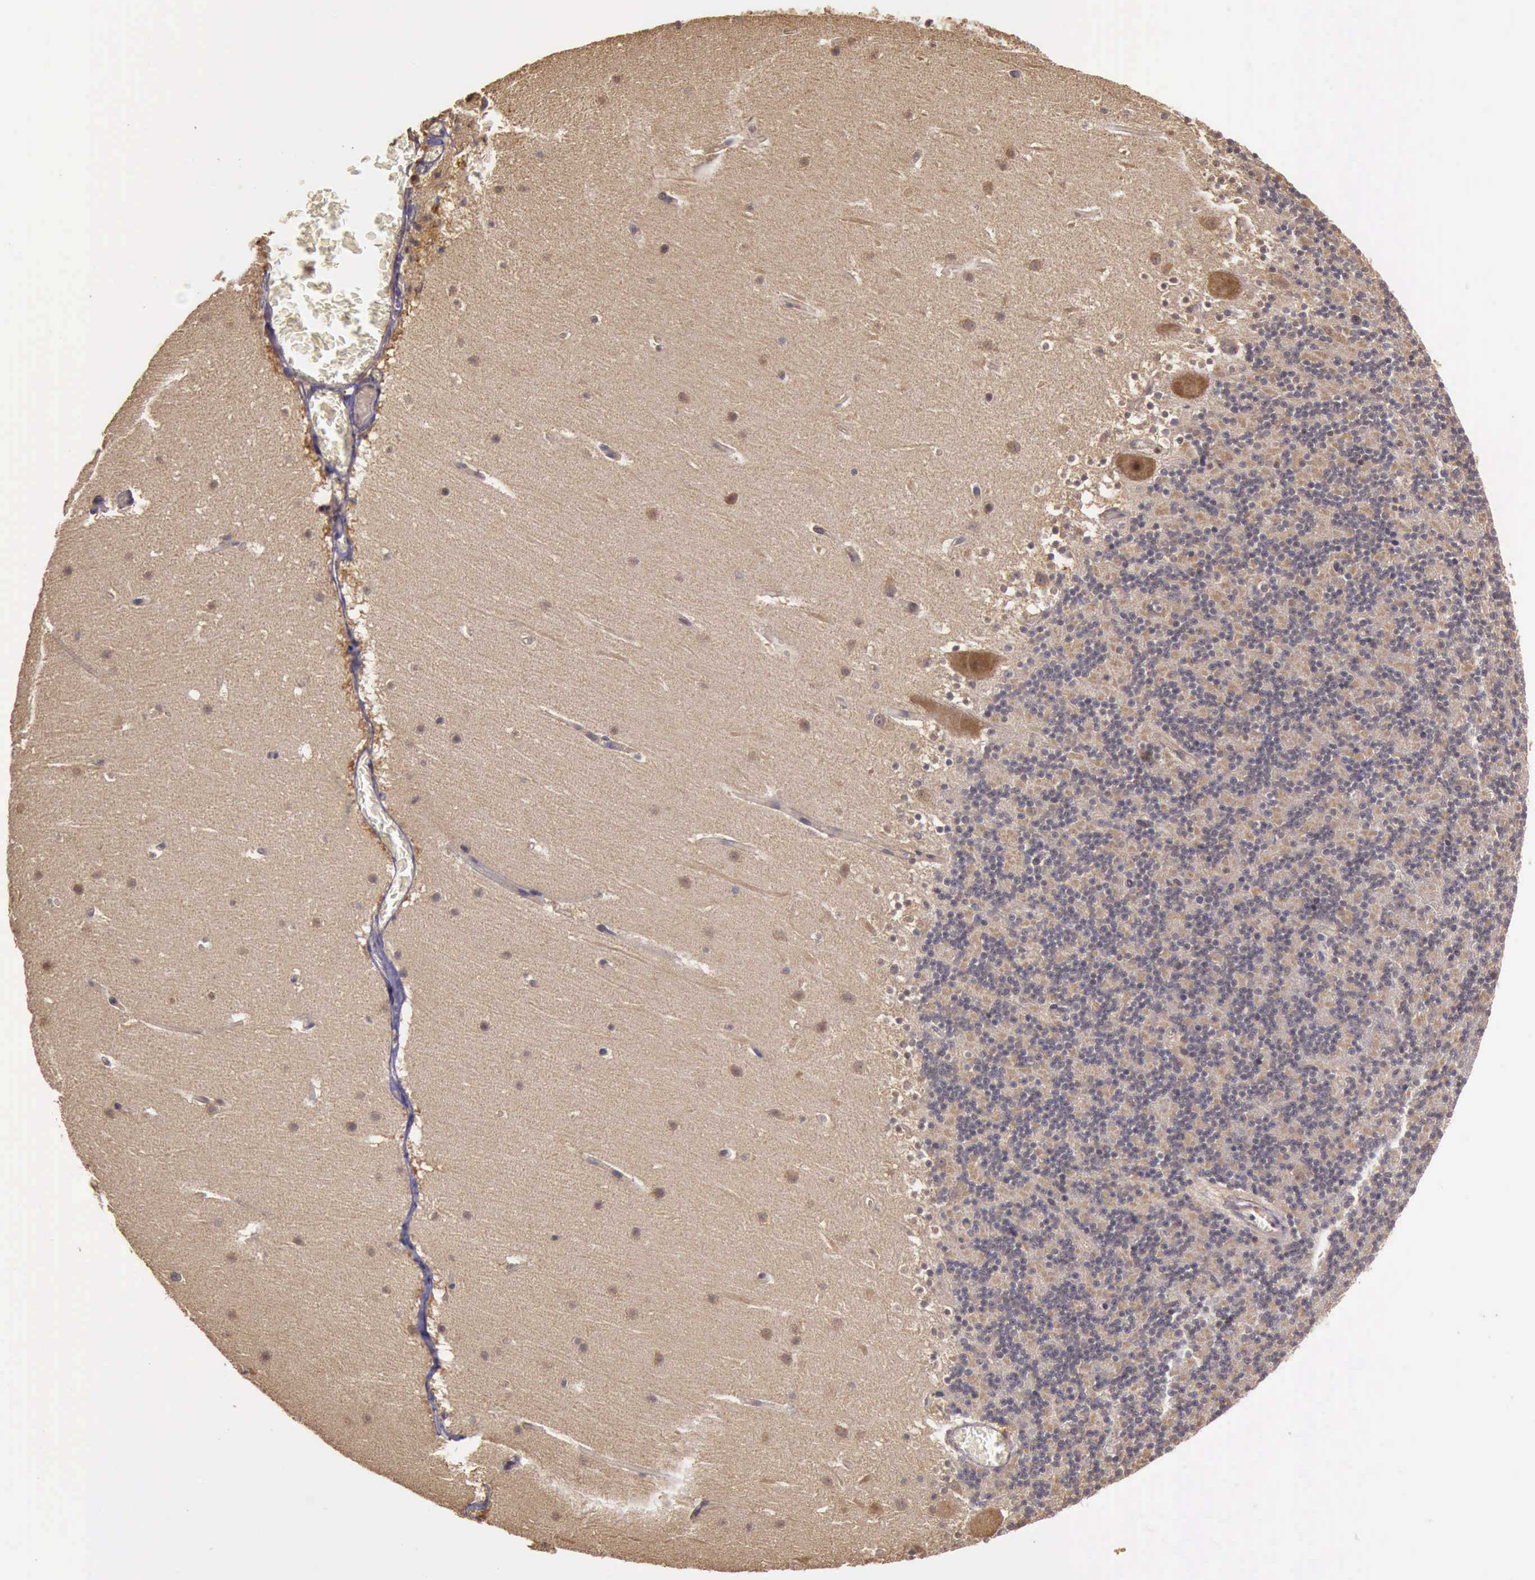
{"staining": {"intensity": "moderate", "quantity": ">75%", "location": "cytoplasmic/membranous"}, "tissue": "cerebellum", "cell_type": "Cells in granular layer", "image_type": "normal", "snomed": [{"axis": "morphology", "description": "Normal tissue, NOS"}, {"axis": "topography", "description": "Cerebellum"}], "caption": "Immunohistochemical staining of unremarkable human cerebellum reveals medium levels of moderate cytoplasmic/membranous expression in about >75% of cells in granular layer.", "gene": "EIF5", "patient": {"sex": "male", "age": 45}}